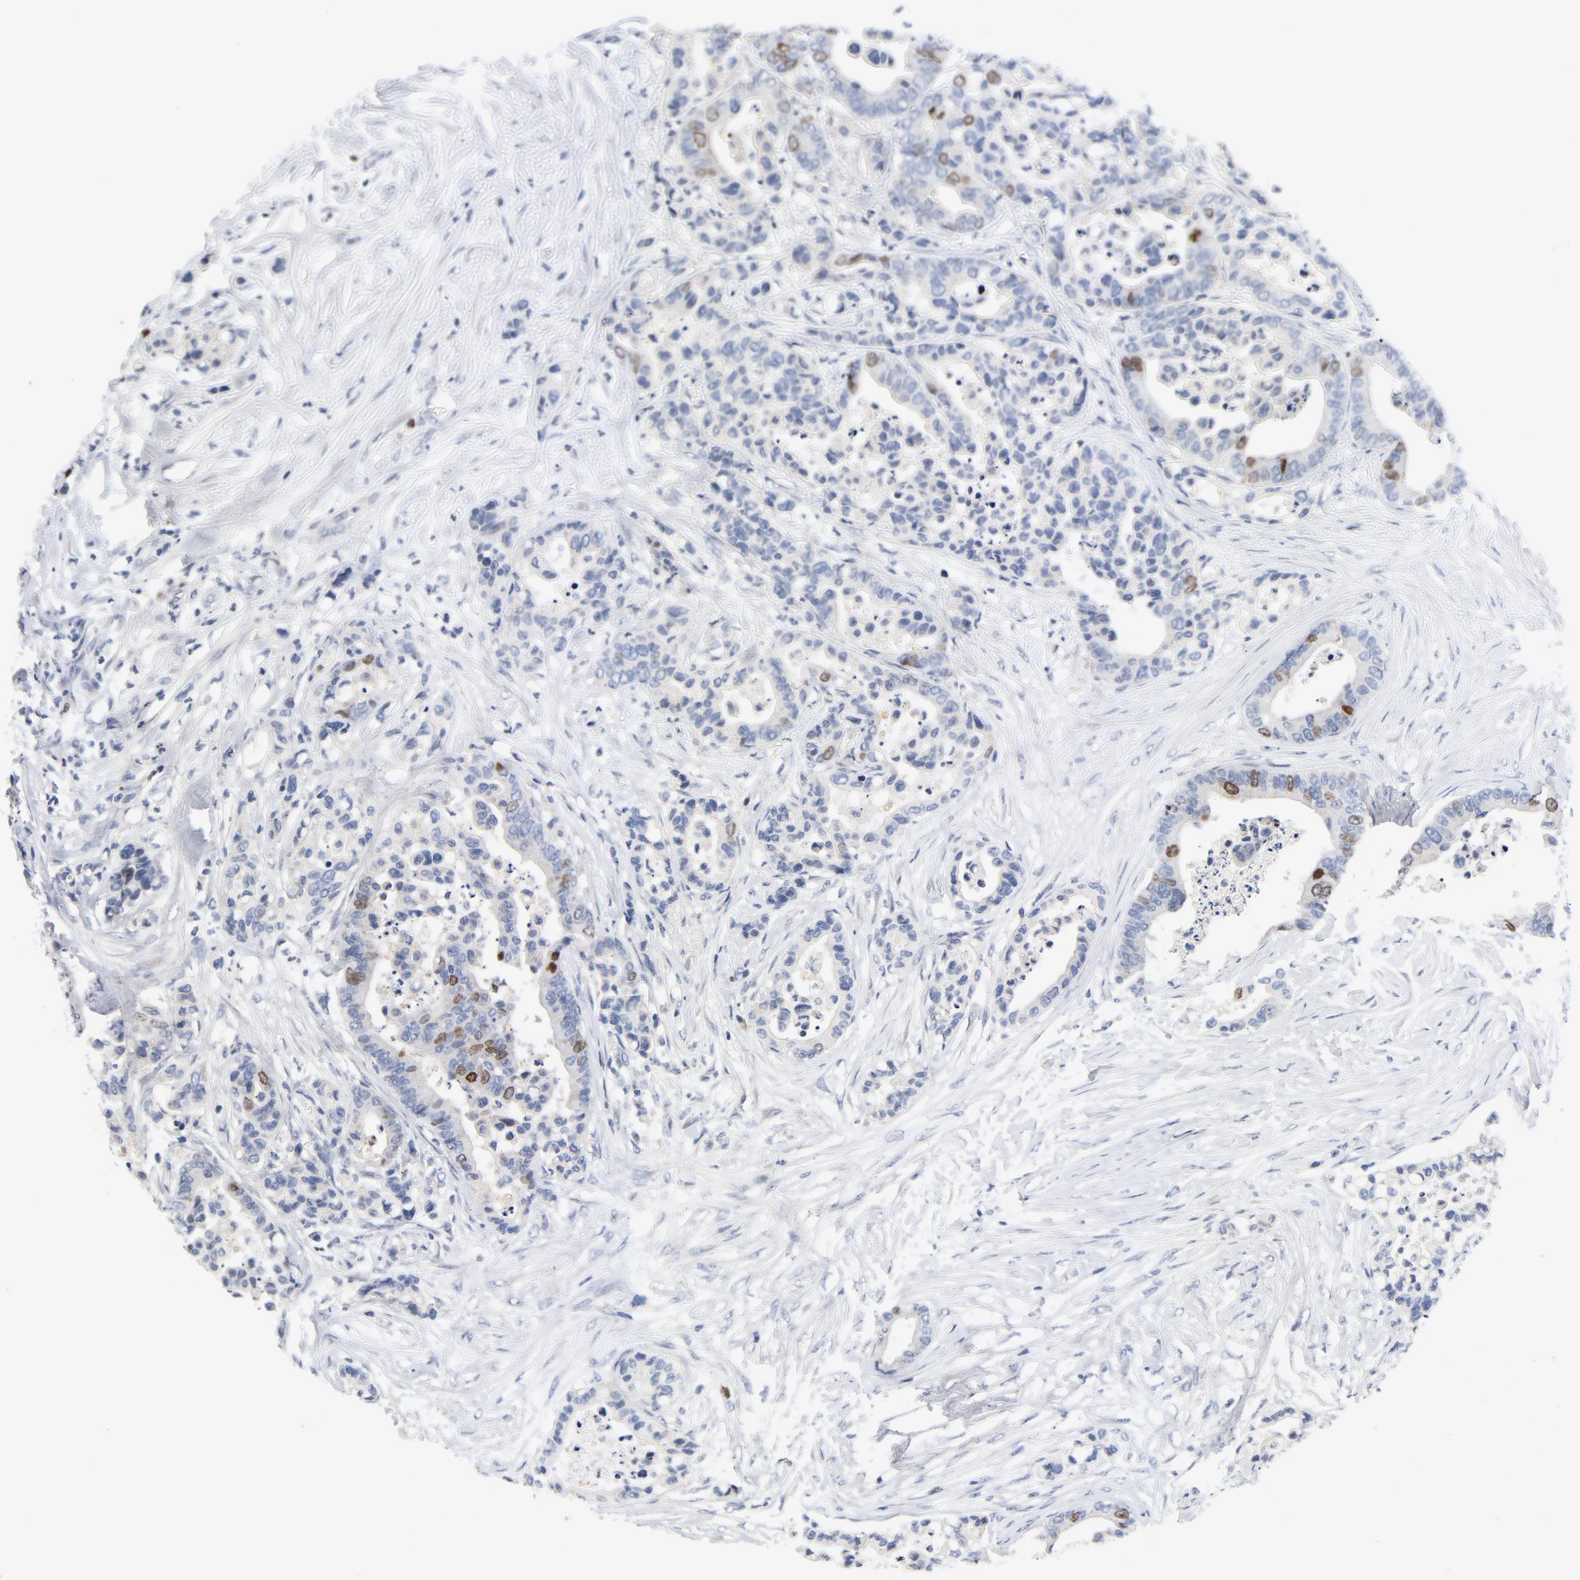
{"staining": {"intensity": "moderate", "quantity": "<25%", "location": "nuclear"}, "tissue": "colorectal cancer", "cell_type": "Tumor cells", "image_type": "cancer", "snomed": [{"axis": "morphology", "description": "Adenocarcinoma, NOS"}, {"axis": "topography", "description": "Colon"}], "caption": "Colorectal cancer tissue displays moderate nuclear staining in about <25% of tumor cells", "gene": "BIRC5", "patient": {"sex": "male", "age": 82}}